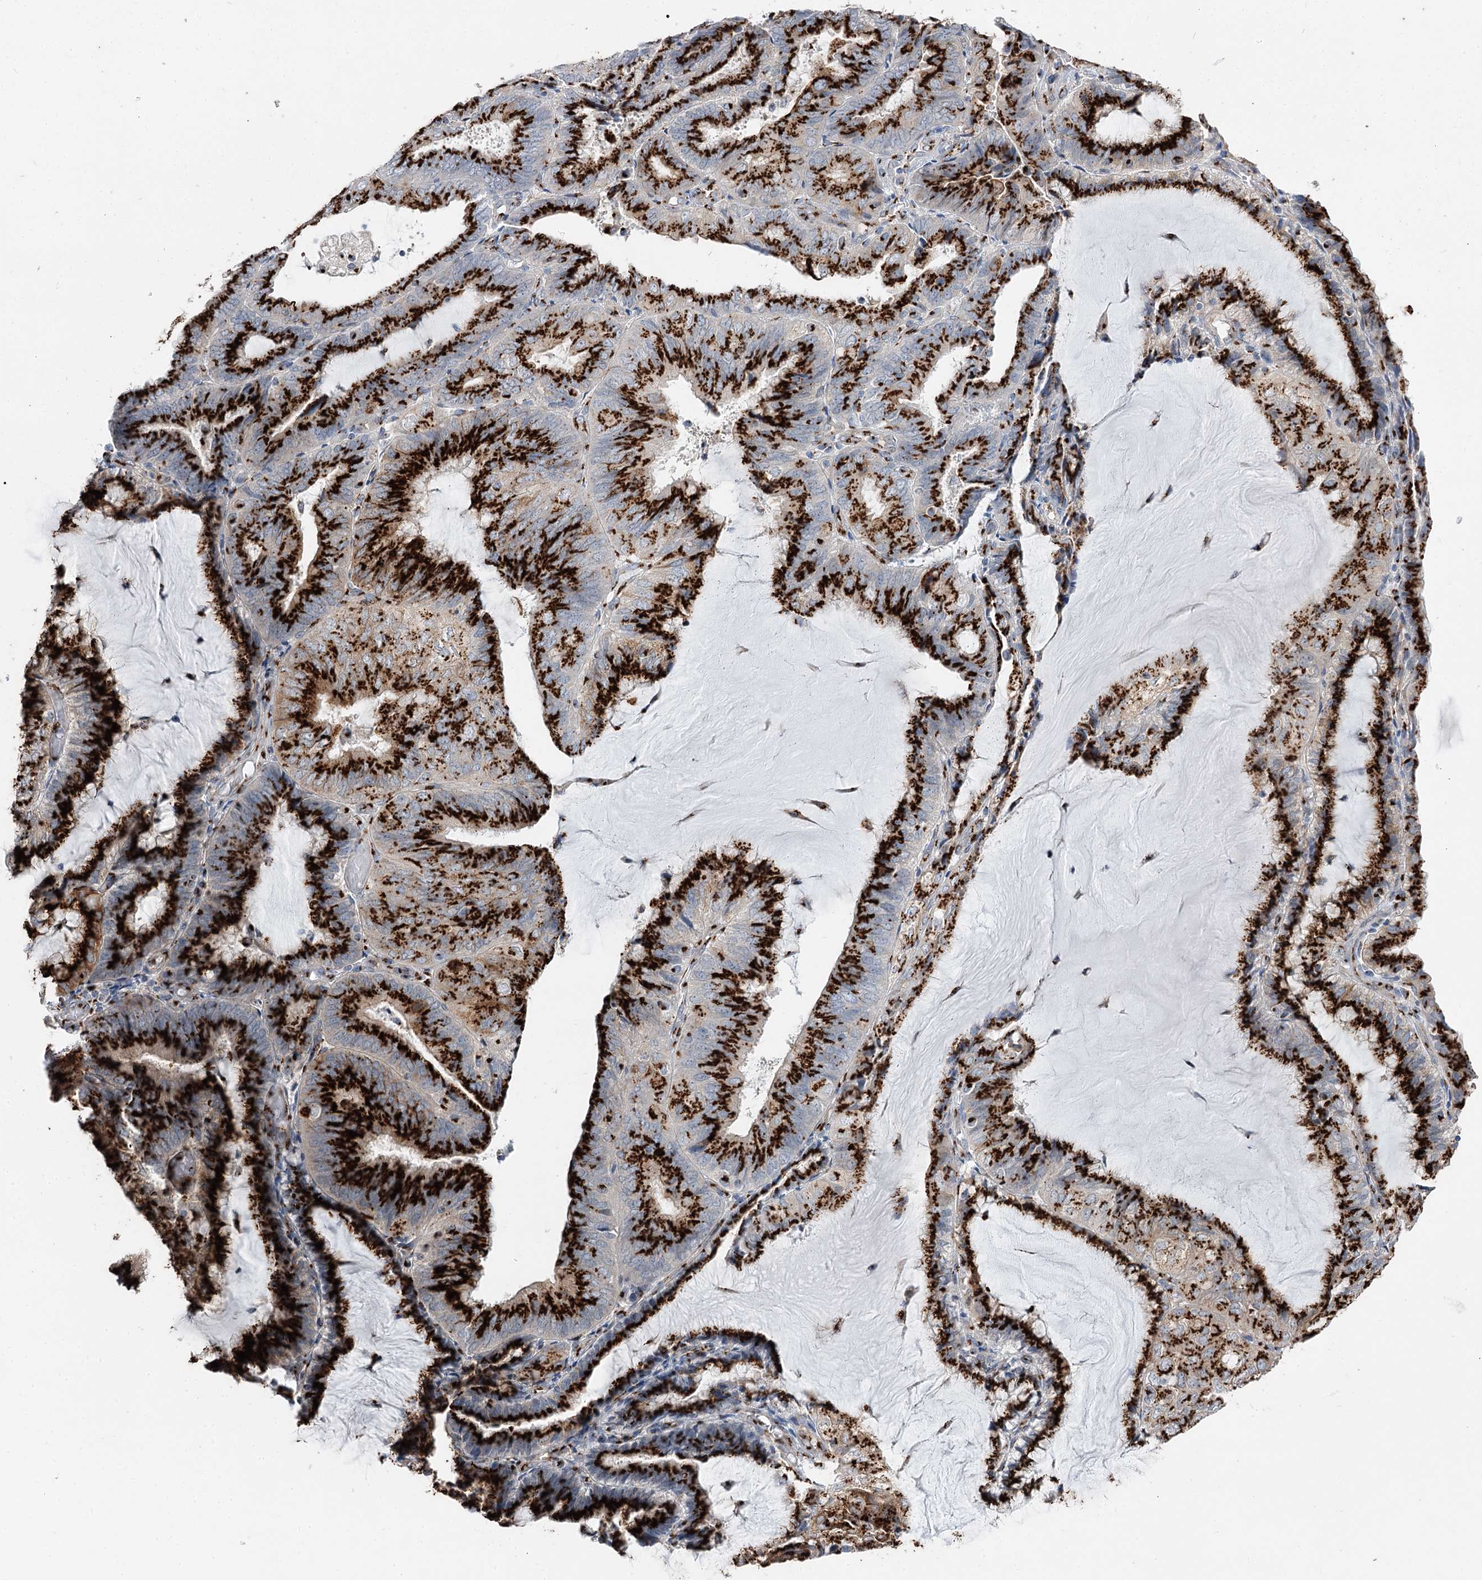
{"staining": {"intensity": "strong", "quantity": ">75%", "location": "cytoplasmic/membranous"}, "tissue": "endometrial cancer", "cell_type": "Tumor cells", "image_type": "cancer", "snomed": [{"axis": "morphology", "description": "Adenocarcinoma, NOS"}, {"axis": "topography", "description": "Endometrium"}], "caption": "The immunohistochemical stain highlights strong cytoplasmic/membranous staining in tumor cells of endometrial cancer tissue. (DAB IHC with brightfield microscopy, high magnification).", "gene": "TMEM165", "patient": {"sex": "female", "age": 81}}